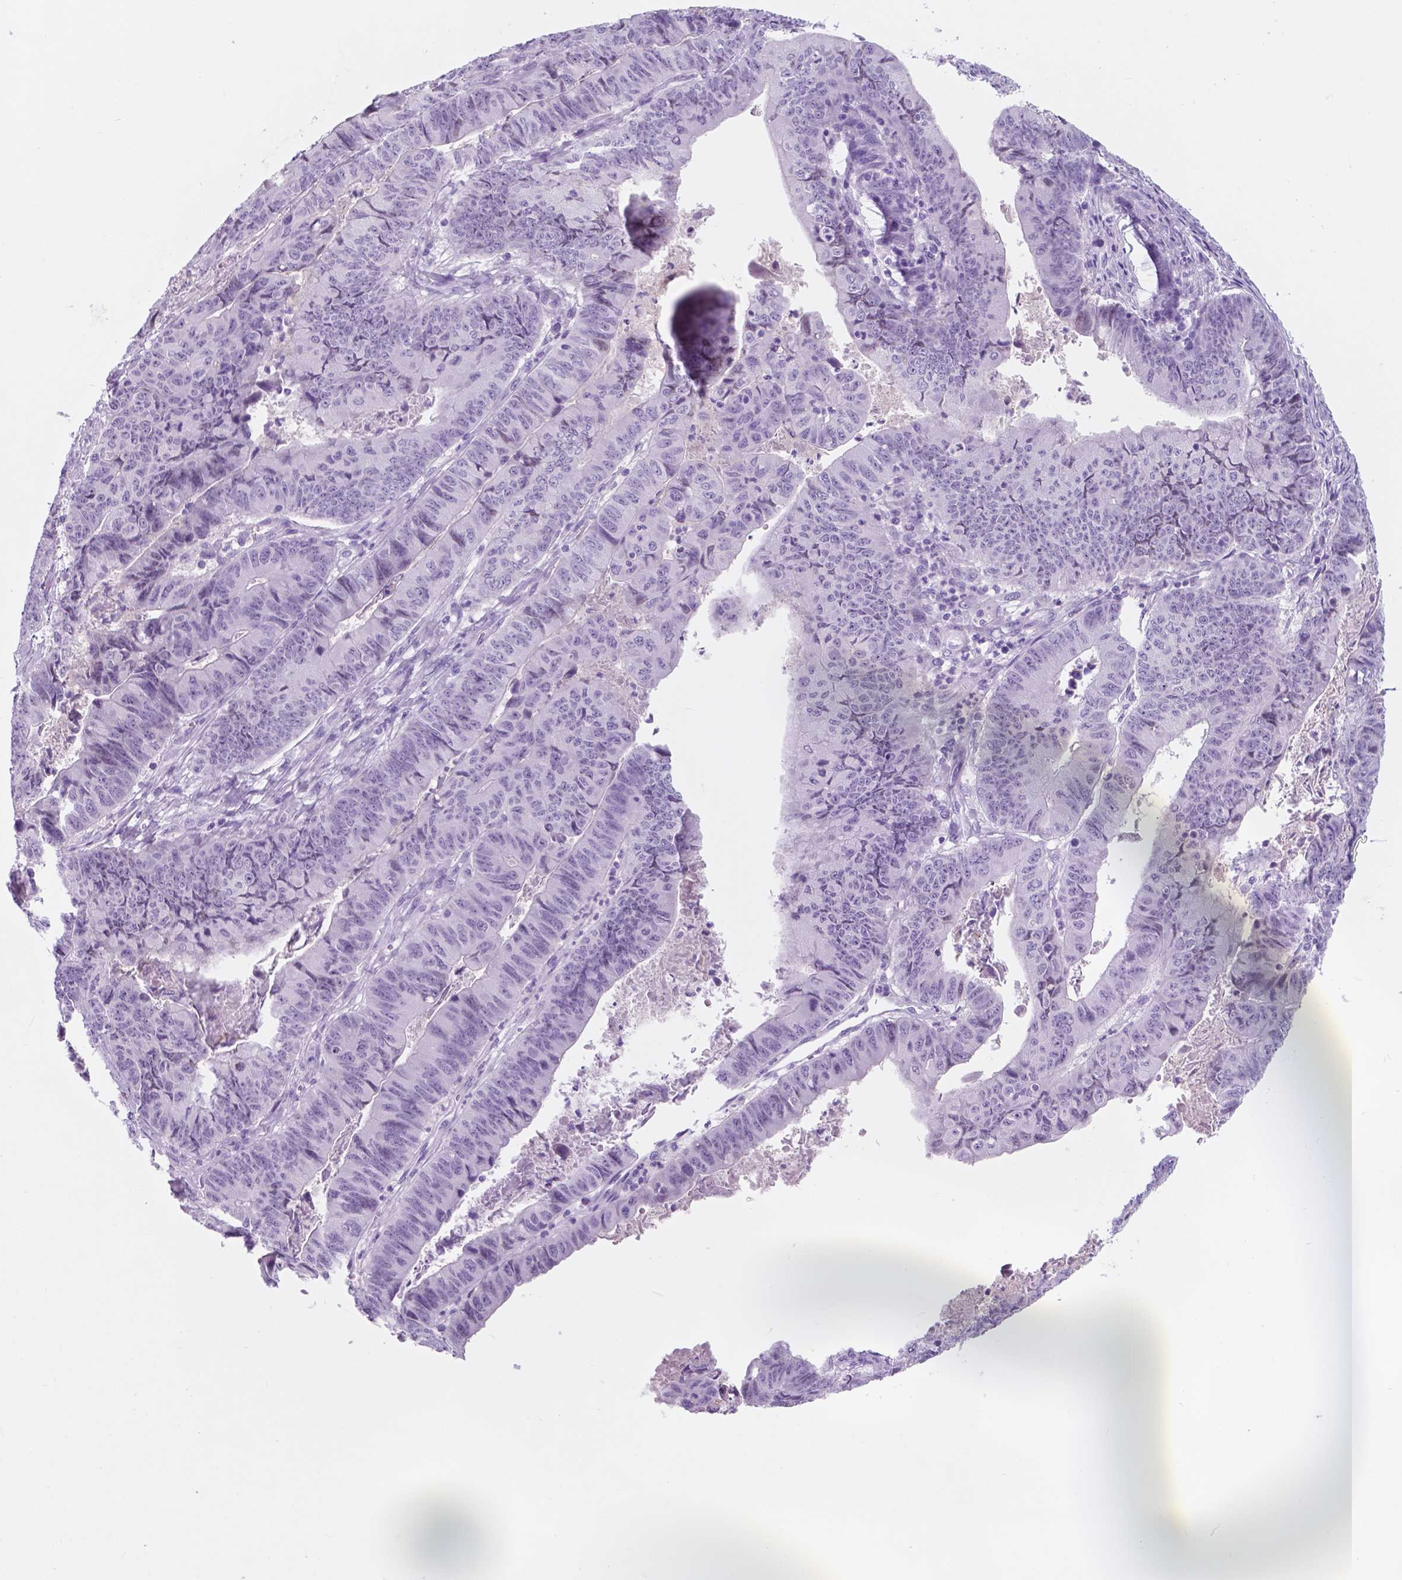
{"staining": {"intensity": "negative", "quantity": "none", "location": "none"}, "tissue": "stomach cancer", "cell_type": "Tumor cells", "image_type": "cancer", "snomed": [{"axis": "morphology", "description": "Adenocarcinoma, NOS"}, {"axis": "topography", "description": "Stomach, lower"}], "caption": "Human adenocarcinoma (stomach) stained for a protein using immunohistochemistry (IHC) displays no expression in tumor cells.", "gene": "CUZD1", "patient": {"sex": "male", "age": 77}}